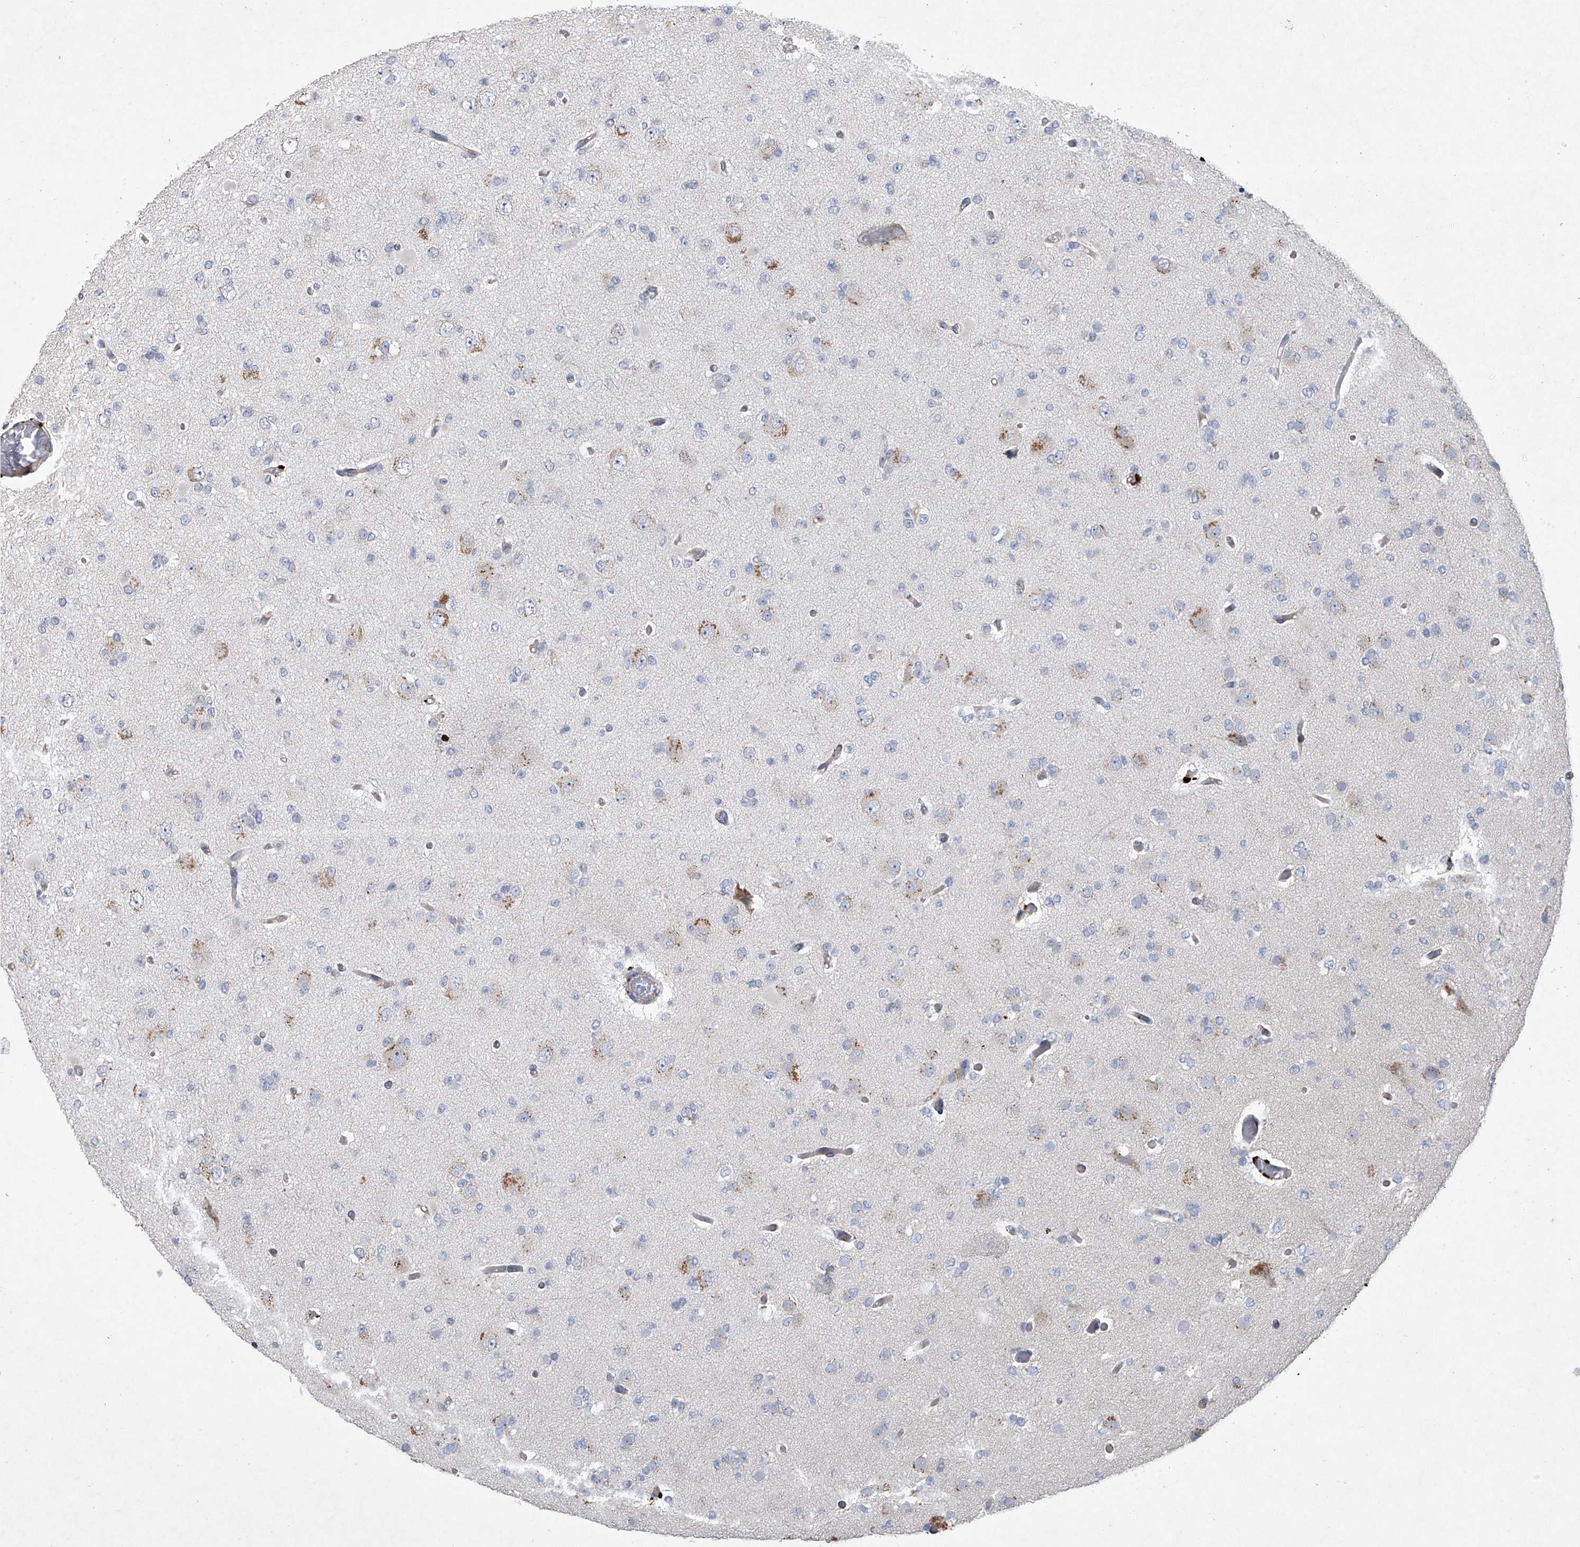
{"staining": {"intensity": "negative", "quantity": "none", "location": "none"}, "tissue": "glioma", "cell_type": "Tumor cells", "image_type": "cancer", "snomed": [{"axis": "morphology", "description": "Glioma, malignant, Low grade"}, {"axis": "topography", "description": "Brain"}], "caption": "DAB immunohistochemical staining of human low-grade glioma (malignant) exhibits no significant expression in tumor cells. The staining is performed using DAB brown chromogen with nuclei counter-stained in using hematoxylin.", "gene": "DOCK9", "patient": {"sex": "female", "age": 22}}